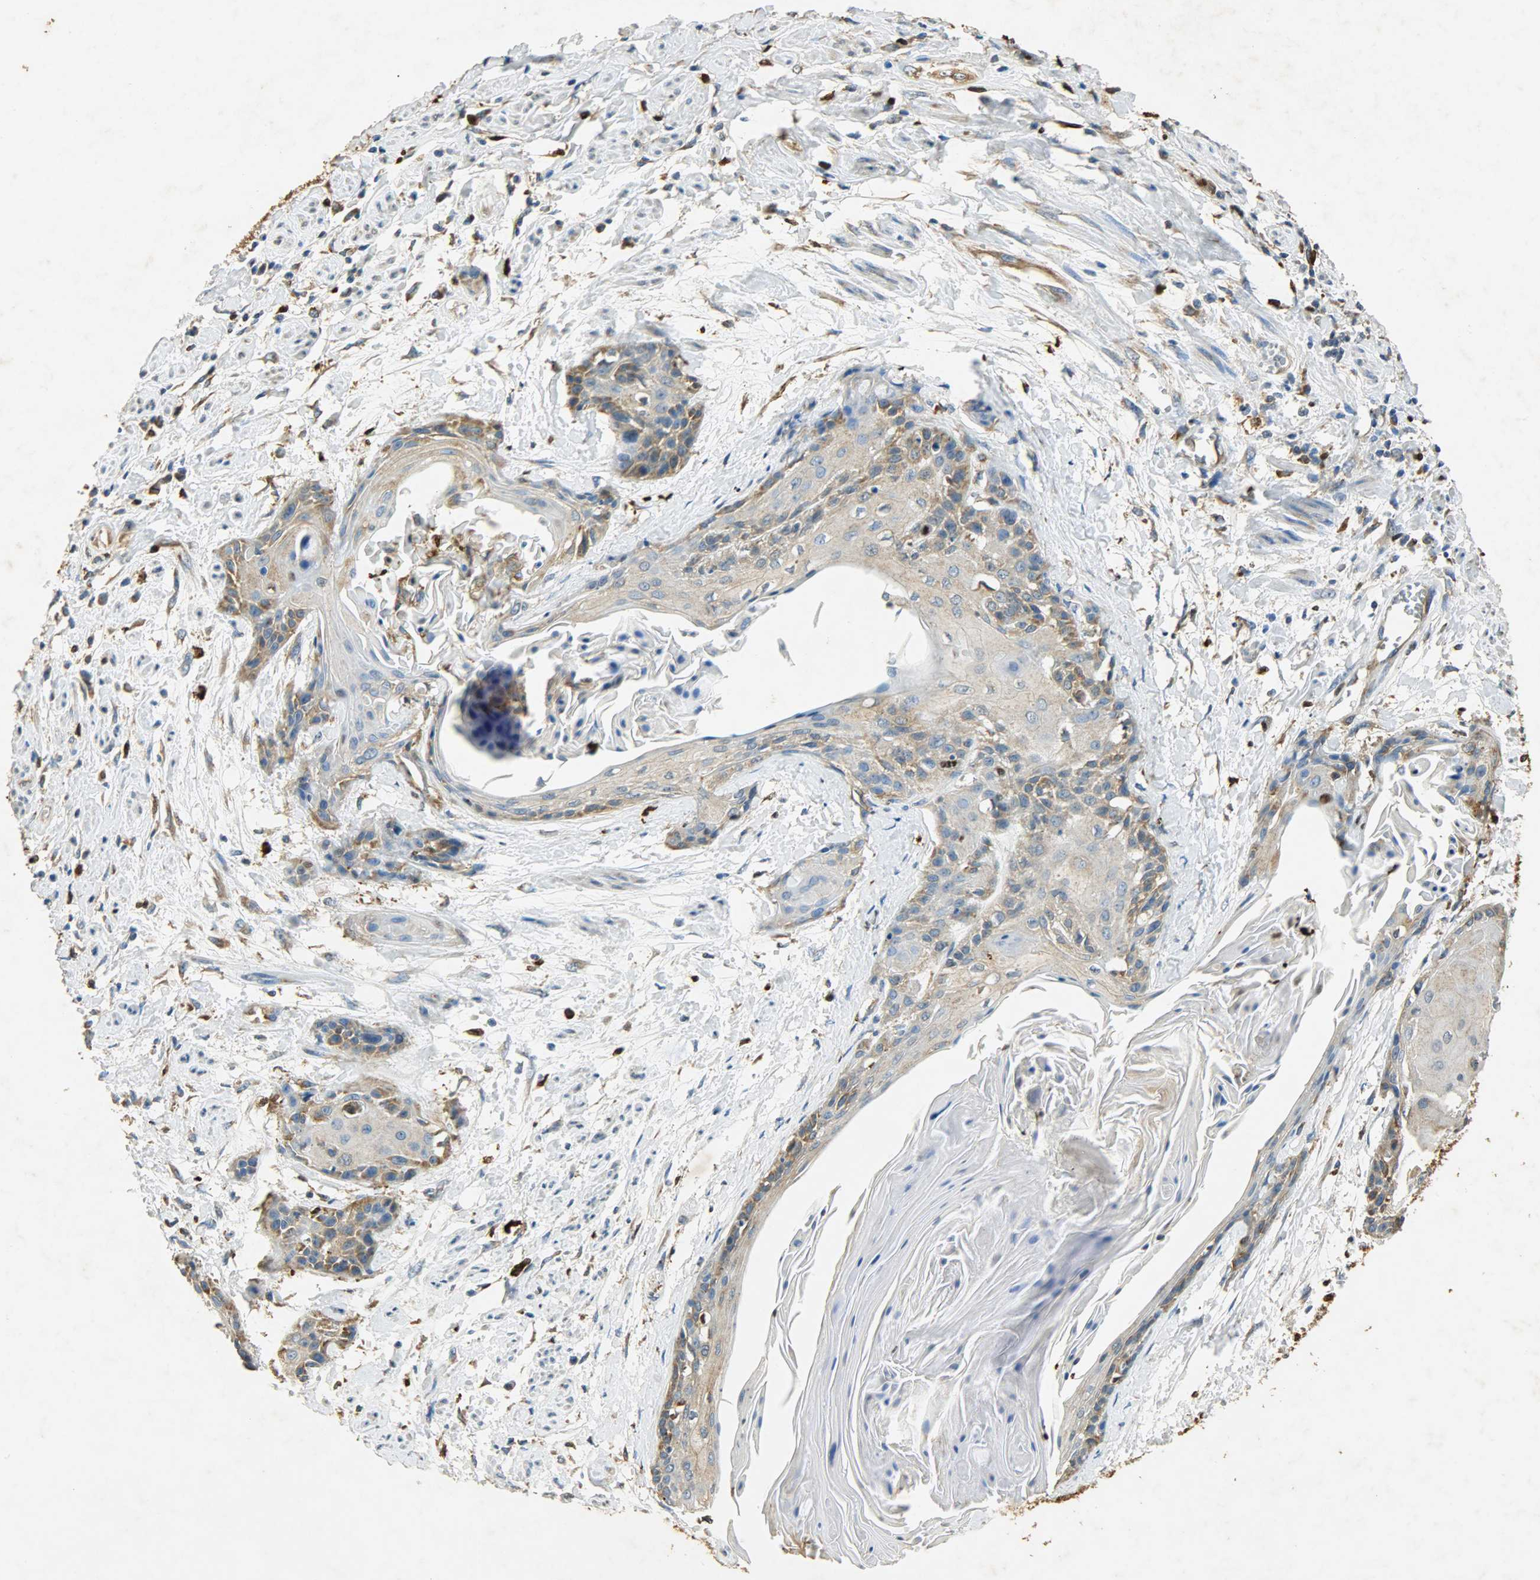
{"staining": {"intensity": "moderate", "quantity": ">75%", "location": "cytoplasmic/membranous"}, "tissue": "cervical cancer", "cell_type": "Tumor cells", "image_type": "cancer", "snomed": [{"axis": "morphology", "description": "Squamous cell carcinoma, NOS"}, {"axis": "topography", "description": "Cervix"}], "caption": "High-magnification brightfield microscopy of cervical squamous cell carcinoma stained with DAB (3,3'-diaminobenzidine) (brown) and counterstained with hematoxylin (blue). tumor cells exhibit moderate cytoplasmic/membranous positivity is appreciated in about>75% of cells. The staining was performed using DAB (3,3'-diaminobenzidine) to visualize the protein expression in brown, while the nuclei were stained in blue with hematoxylin (Magnification: 20x).", "gene": "HSPA5", "patient": {"sex": "female", "age": 57}}